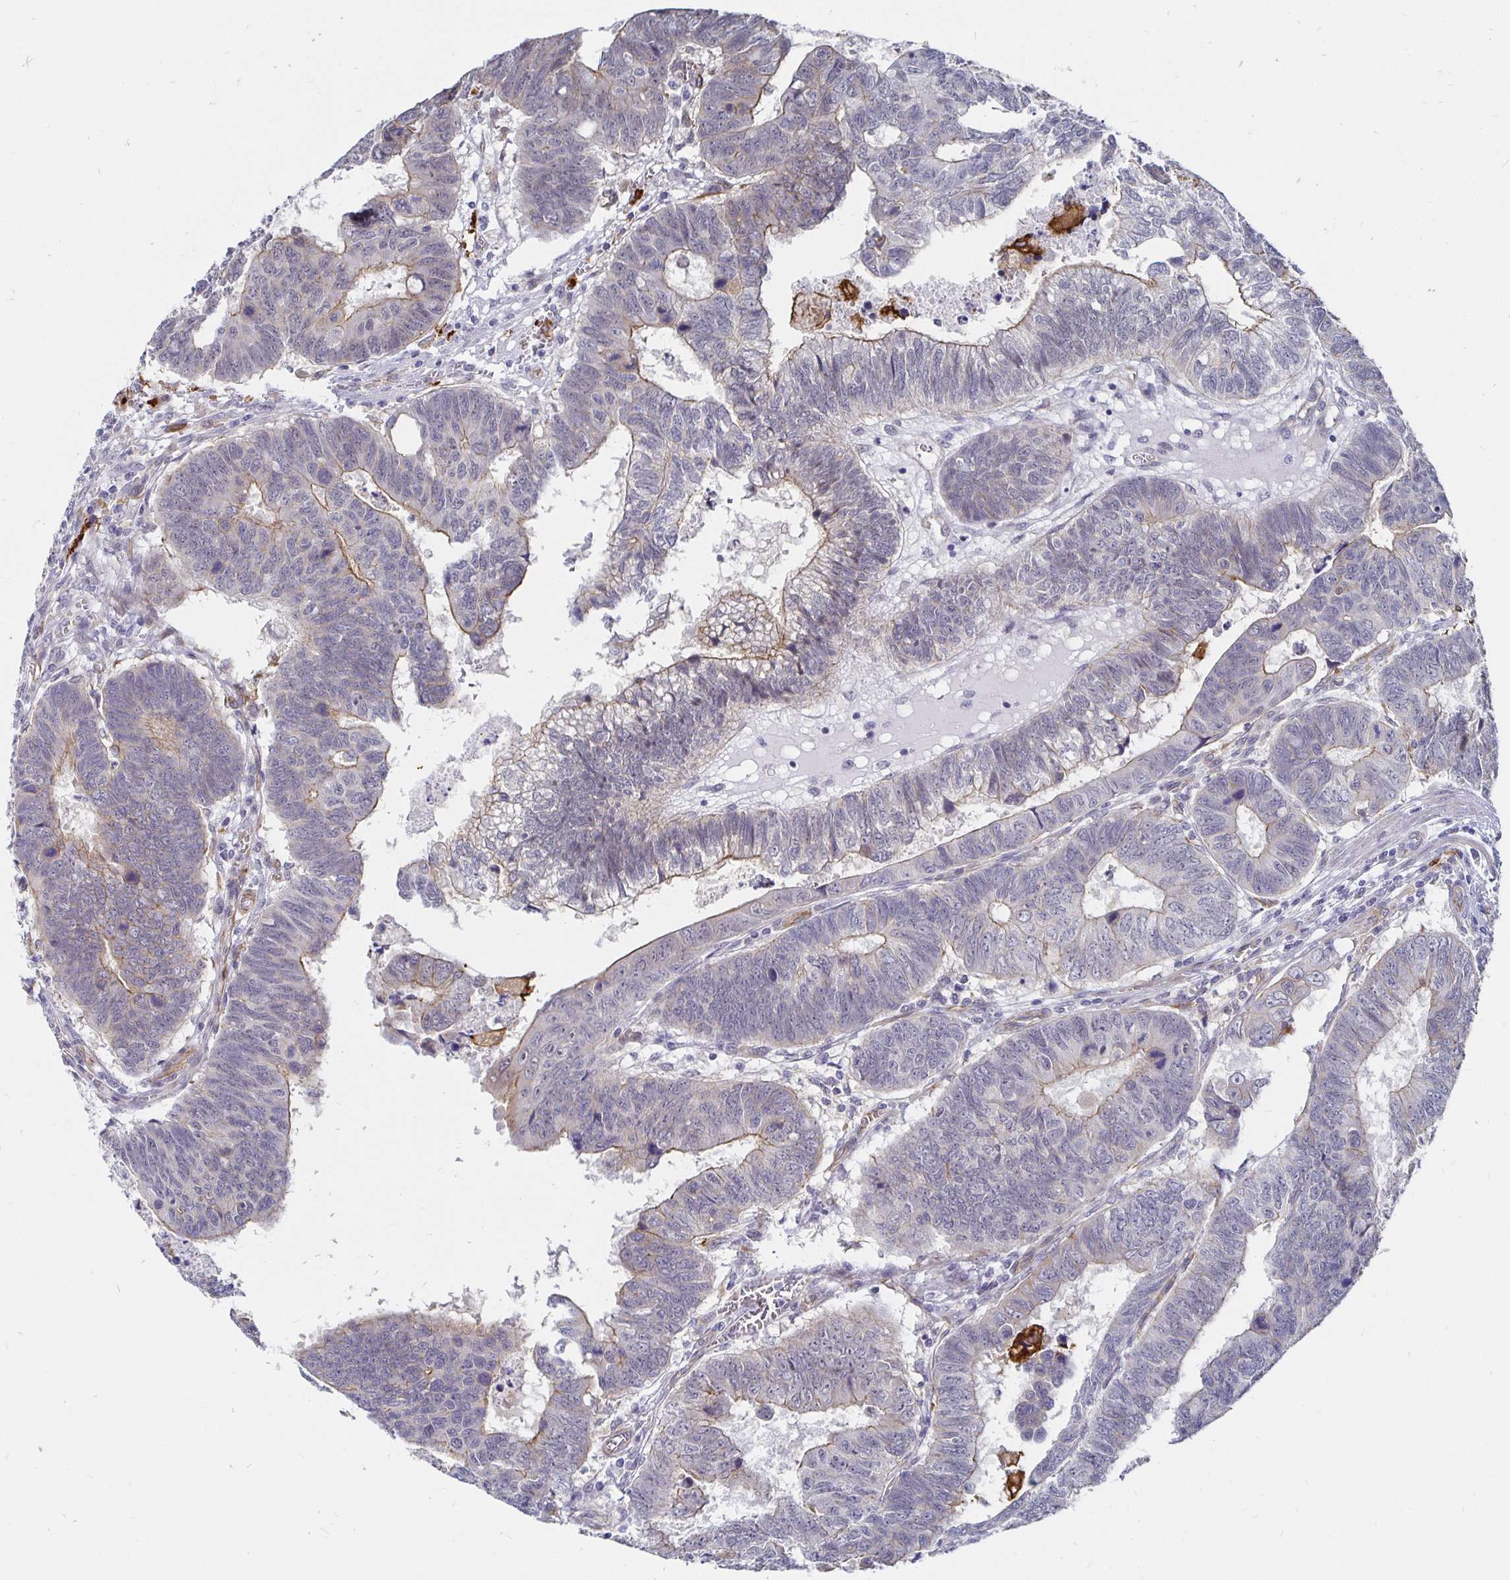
{"staining": {"intensity": "moderate", "quantity": "25%-75%", "location": "cytoplasmic/membranous"}, "tissue": "colorectal cancer", "cell_type": "Tumor cells", "image_type": "cancer", "snomed": [{"axis": "morphology", "description": "Adenocarcinoma, NOS"}, {"axis": "topography", "description": "Colon"}], "caption": "This photomicrograph displays immunohistochemistry (IHC) staining of colorectal cancer, with medium moderate cytoplasmic/membranous expression in about 25%-75% of tumor cells.", "gene": "CCDC85A", "patient": {"sex": "male", "age": 62}}